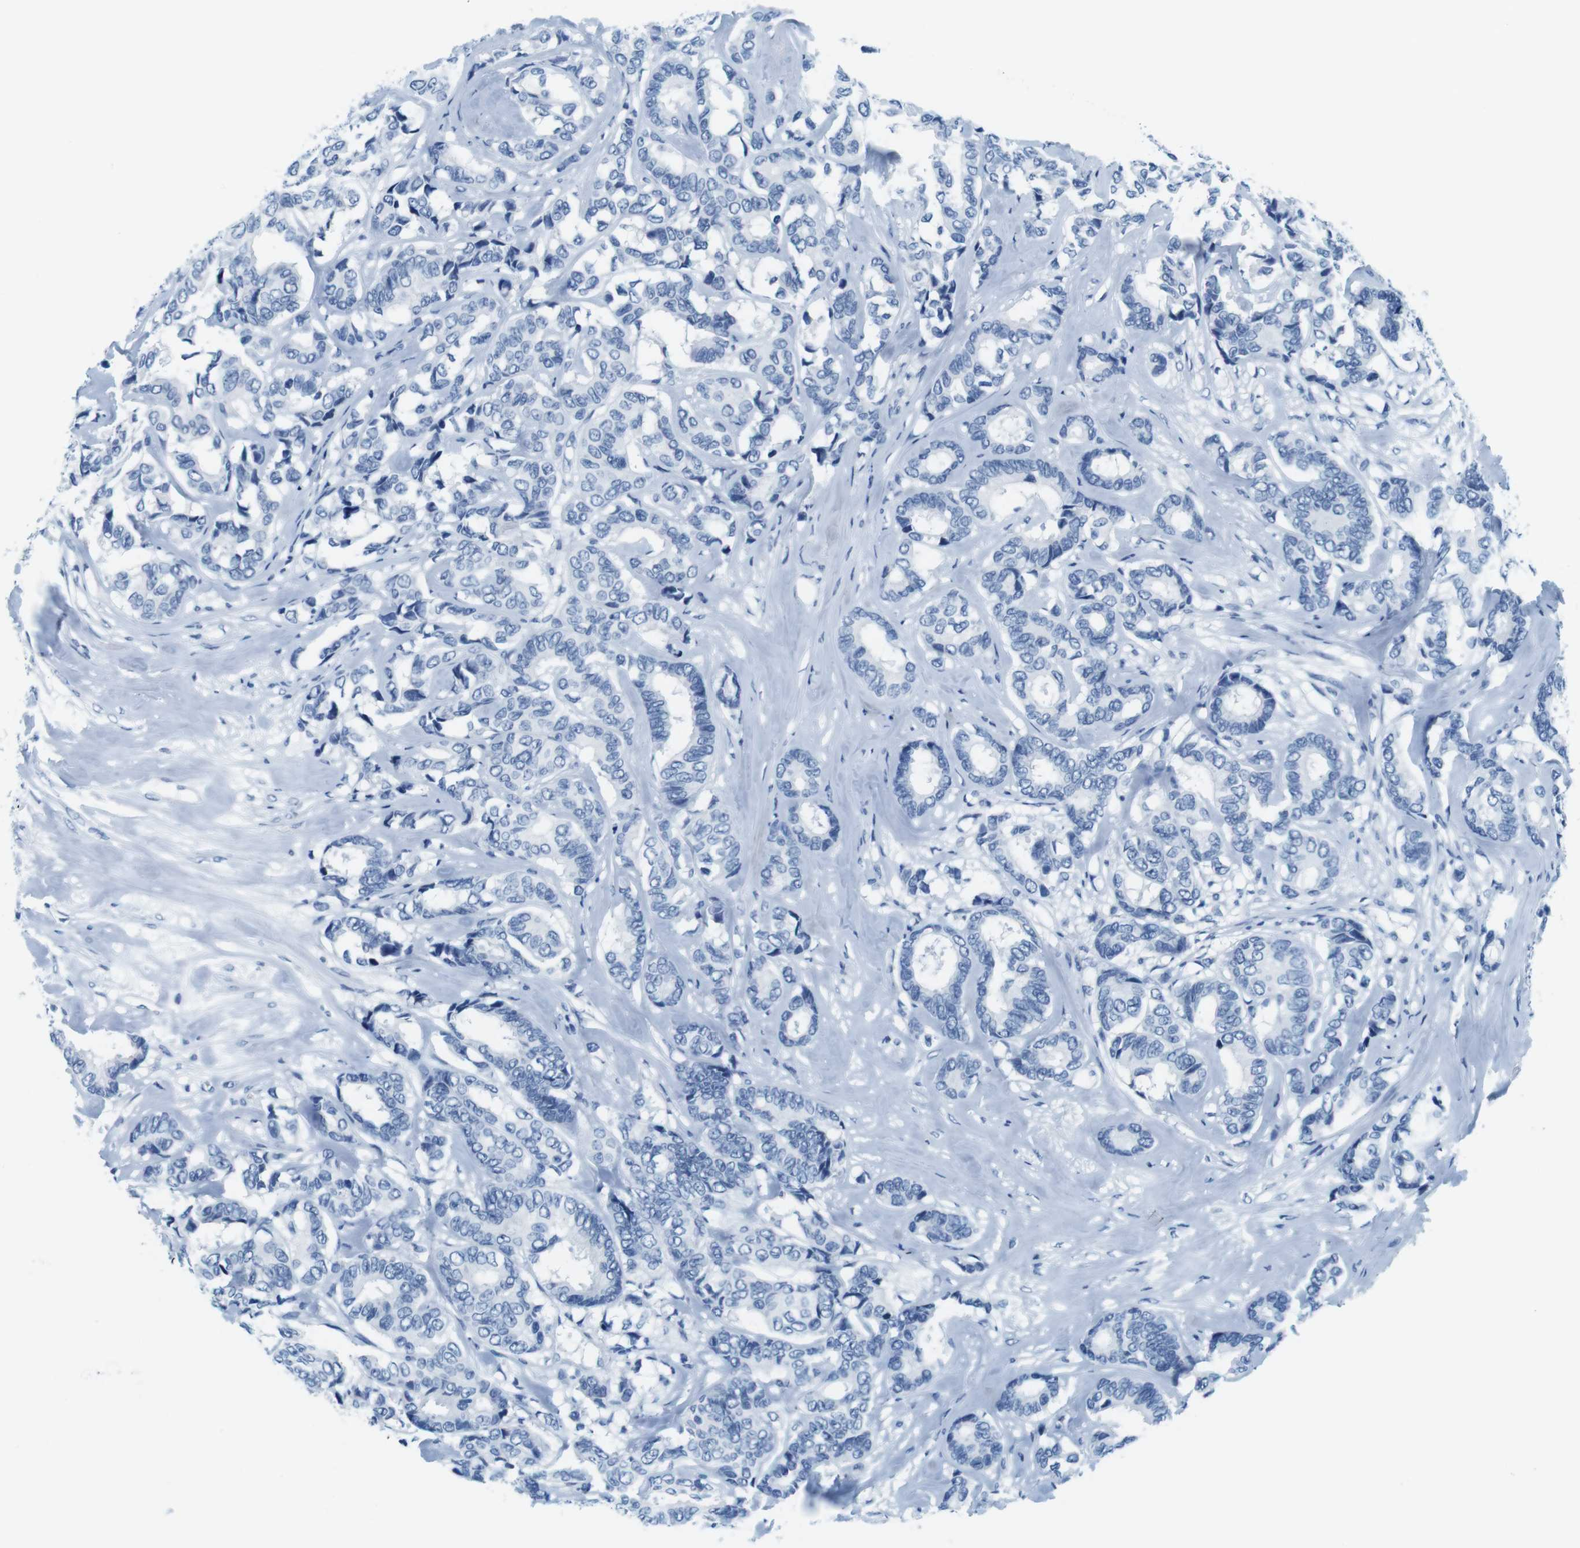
{"staining": {"intensity": "negative", "quantity": "none", "location": "none"}, "tissue": "breast cancer", "cell_type": "Tumor cells", "image_type": "cancer", "snomed": [{"axis": "morphology", "description": "Duct carcinoma"}, {"axis": "topography", "description": "Breast"}], "caption": "Histopathology image shows no significant protein positivity in tumor cells of intraductal carcinoma (breast).", "gene": "CYP2C9", "patient": {"sex": "female", "age": 87}}